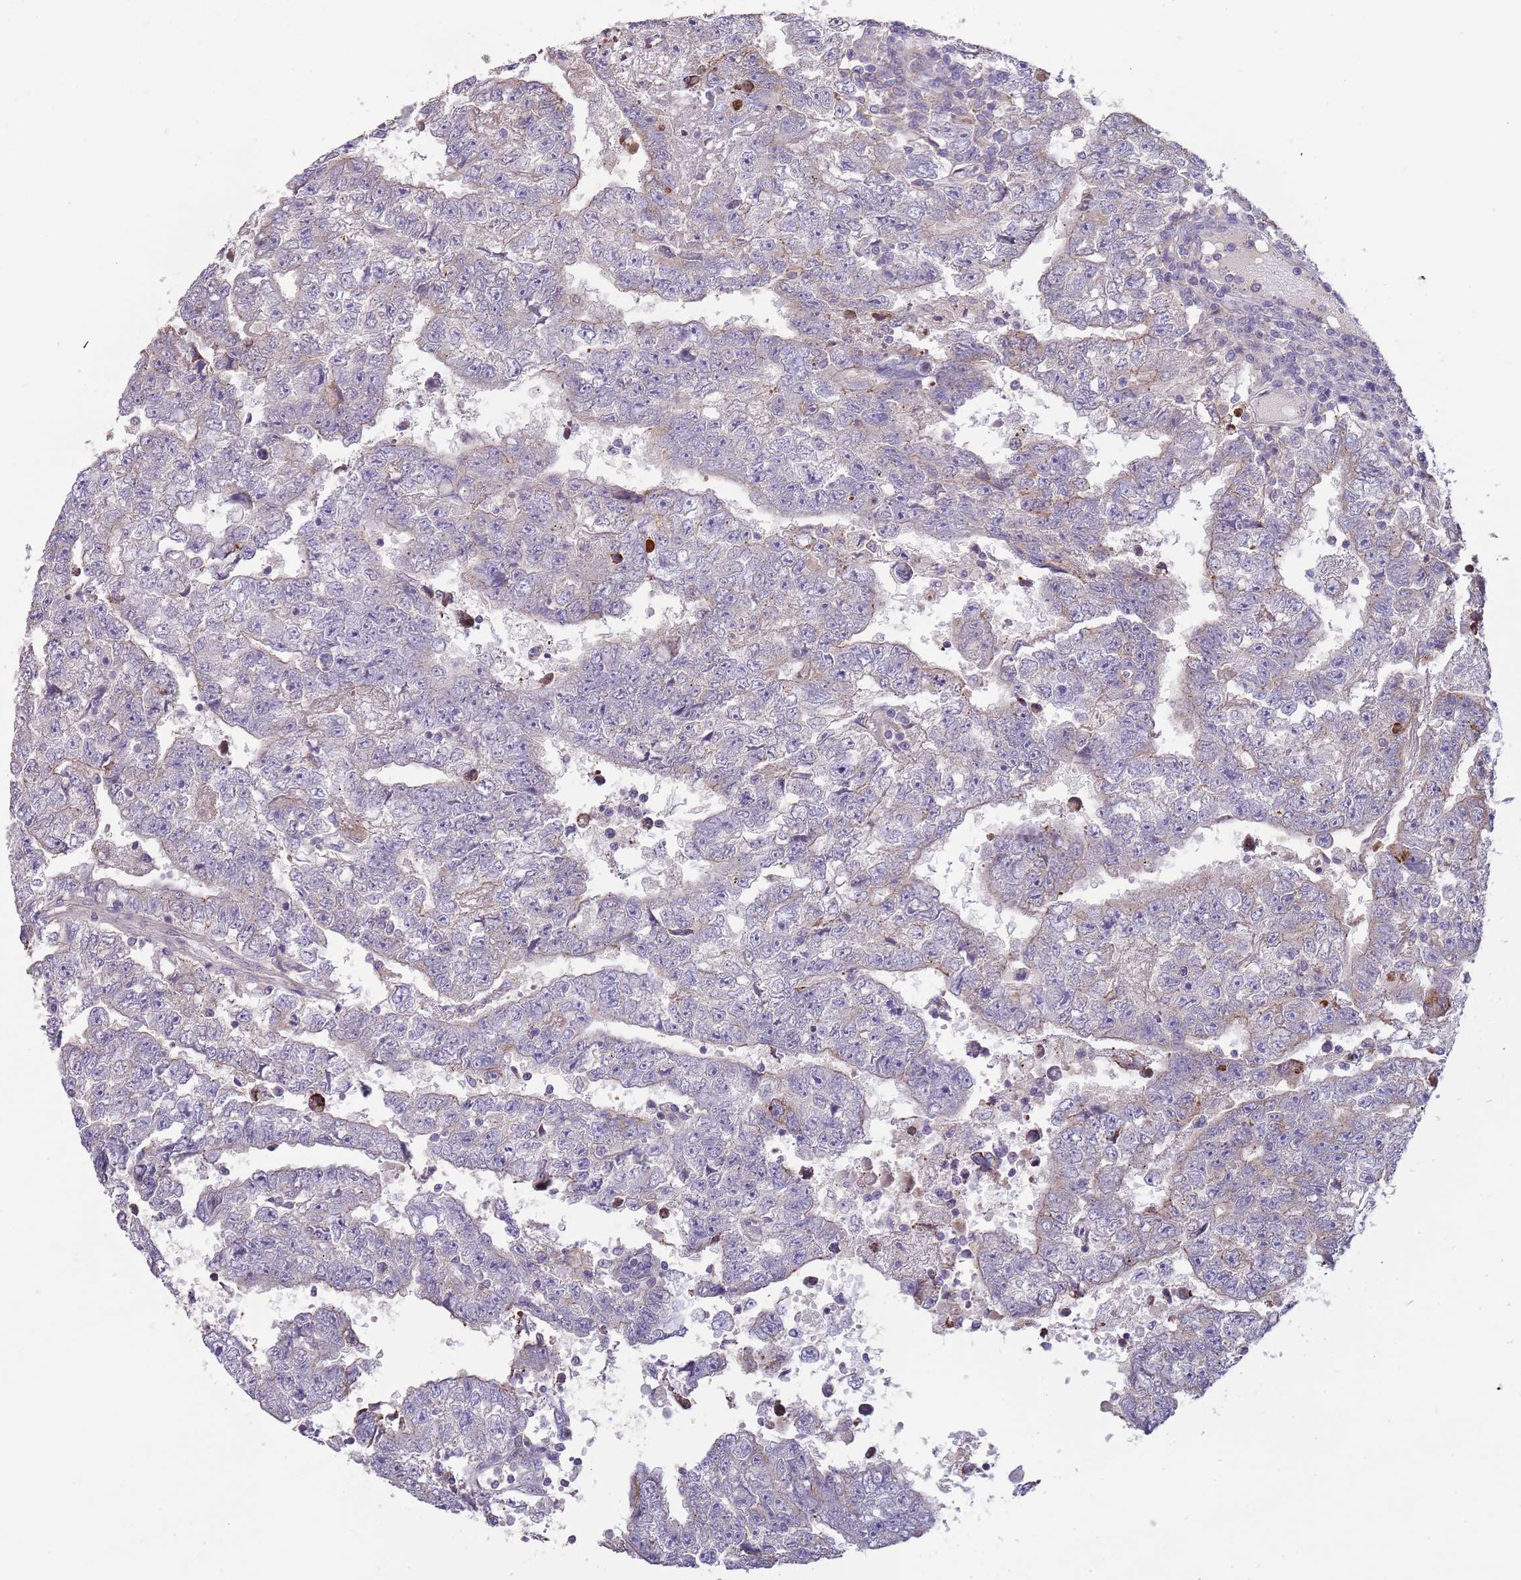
{"staining": {"intensity": "negative", "quantity": "none", "location": "none"}, "tissue": "testis cancer", "cell_type": "Tumor cells", "image_type": "cancer", "snomed": [{"axis": "morphology", "description": "Carcinoma, Embryonal, NOS"}, {"axis": "topography", "description": "Testis"}], "caption": "Tumor cells show no significant protein staining in testis embryonal carcinoma.", "gene": "SUSD1", "patient": {"sex": "male", "age": 25}}